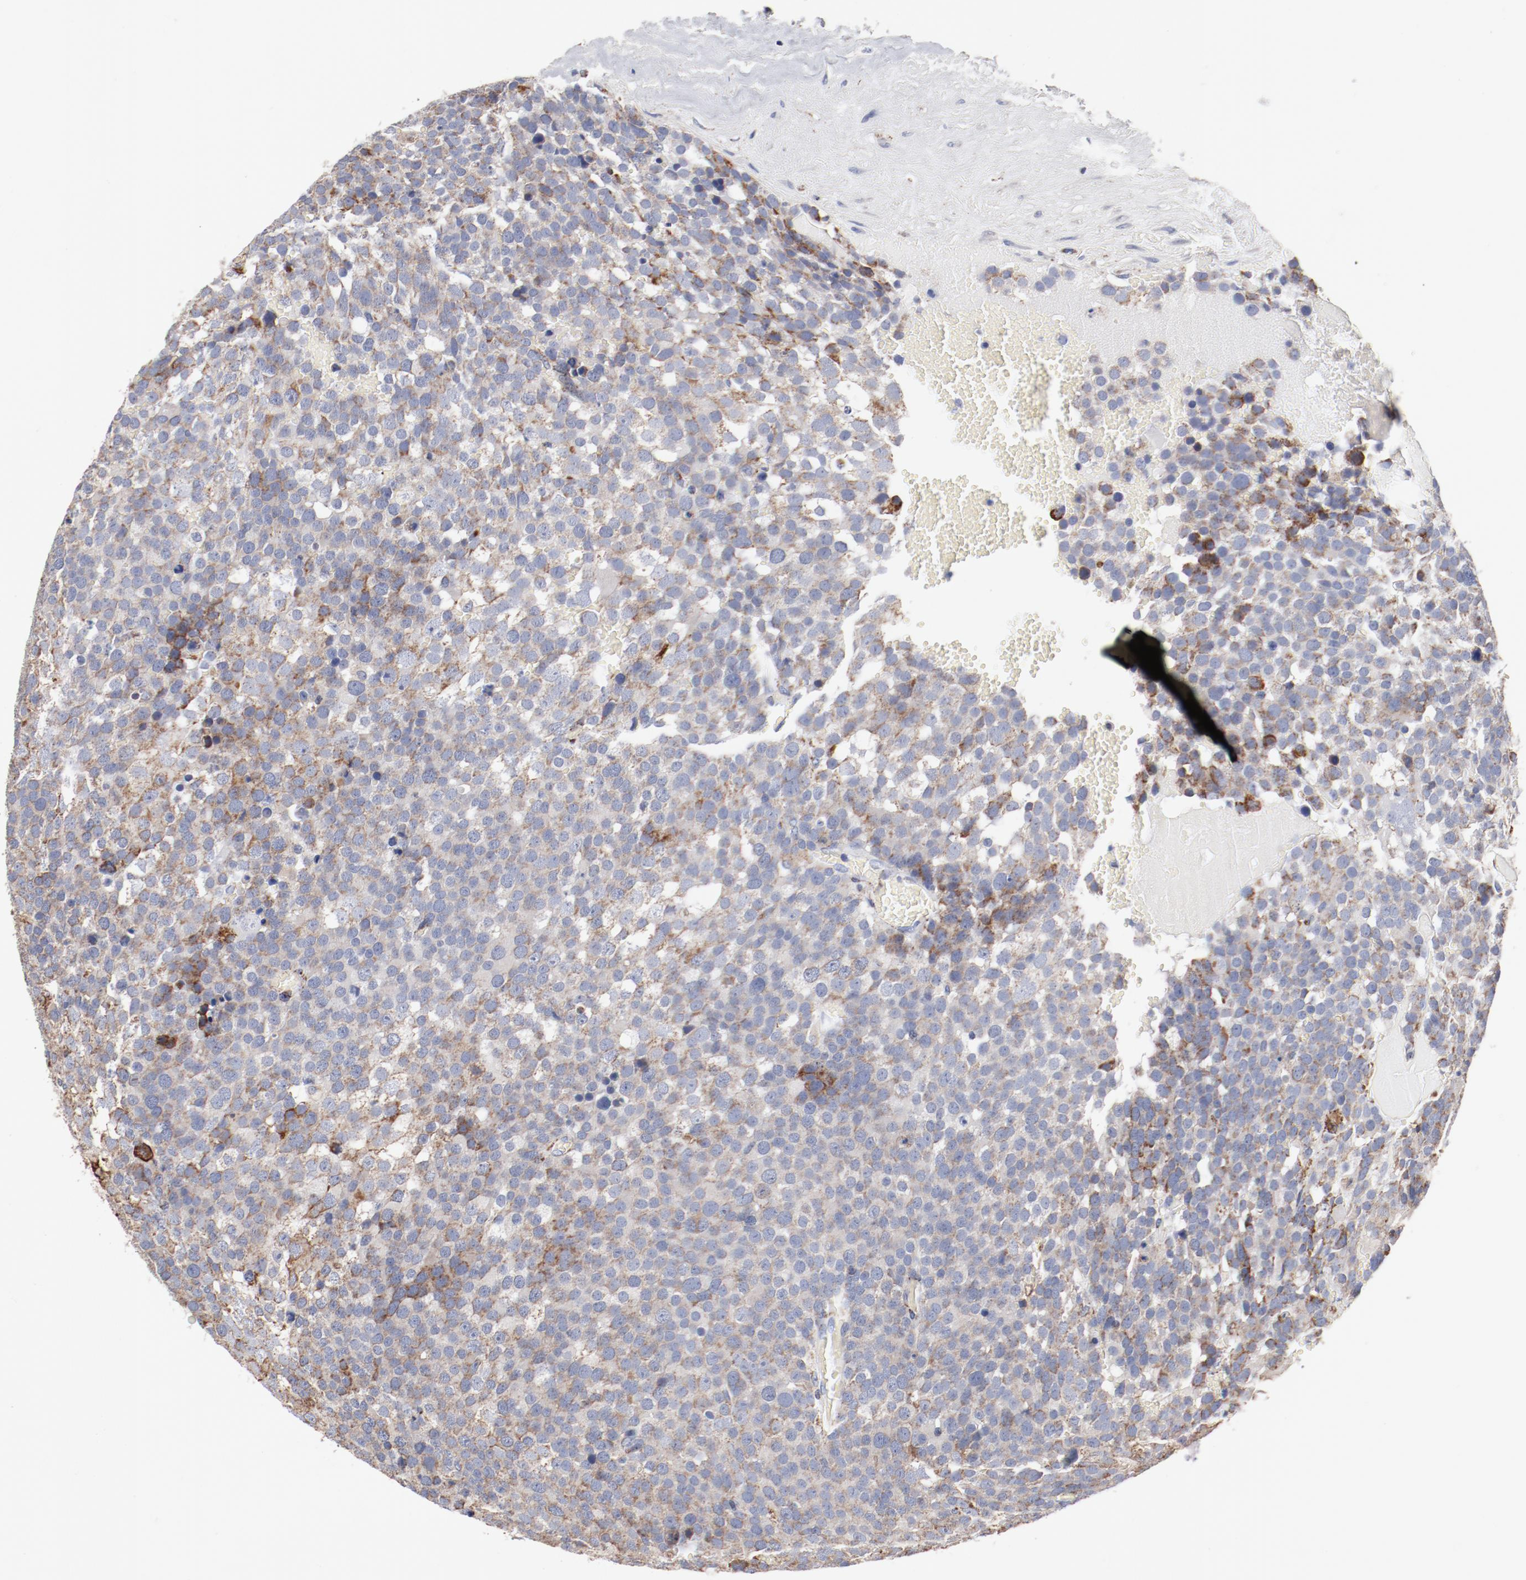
{"staining": {"intensity": "weak", "quantity": ">75%", "location": "cytoplasmic/membranous"}, "tissue": "testis cancer", "cell_type": "Tumor cells", "image_type": "cancer", "snomed": [{"axis": "morphology", "description": "Seminoma, NOS"}, {"axis": "topography", "description": "Testis"}], "caption": "The photomicrograph exhibits a brown stain indicating the presence of a protein in the cytoplasmic/membranous of tumor cells in seminoma (testis).", "gene": "NDUFV2", "patient": {"sex": "male", "age": 71}}